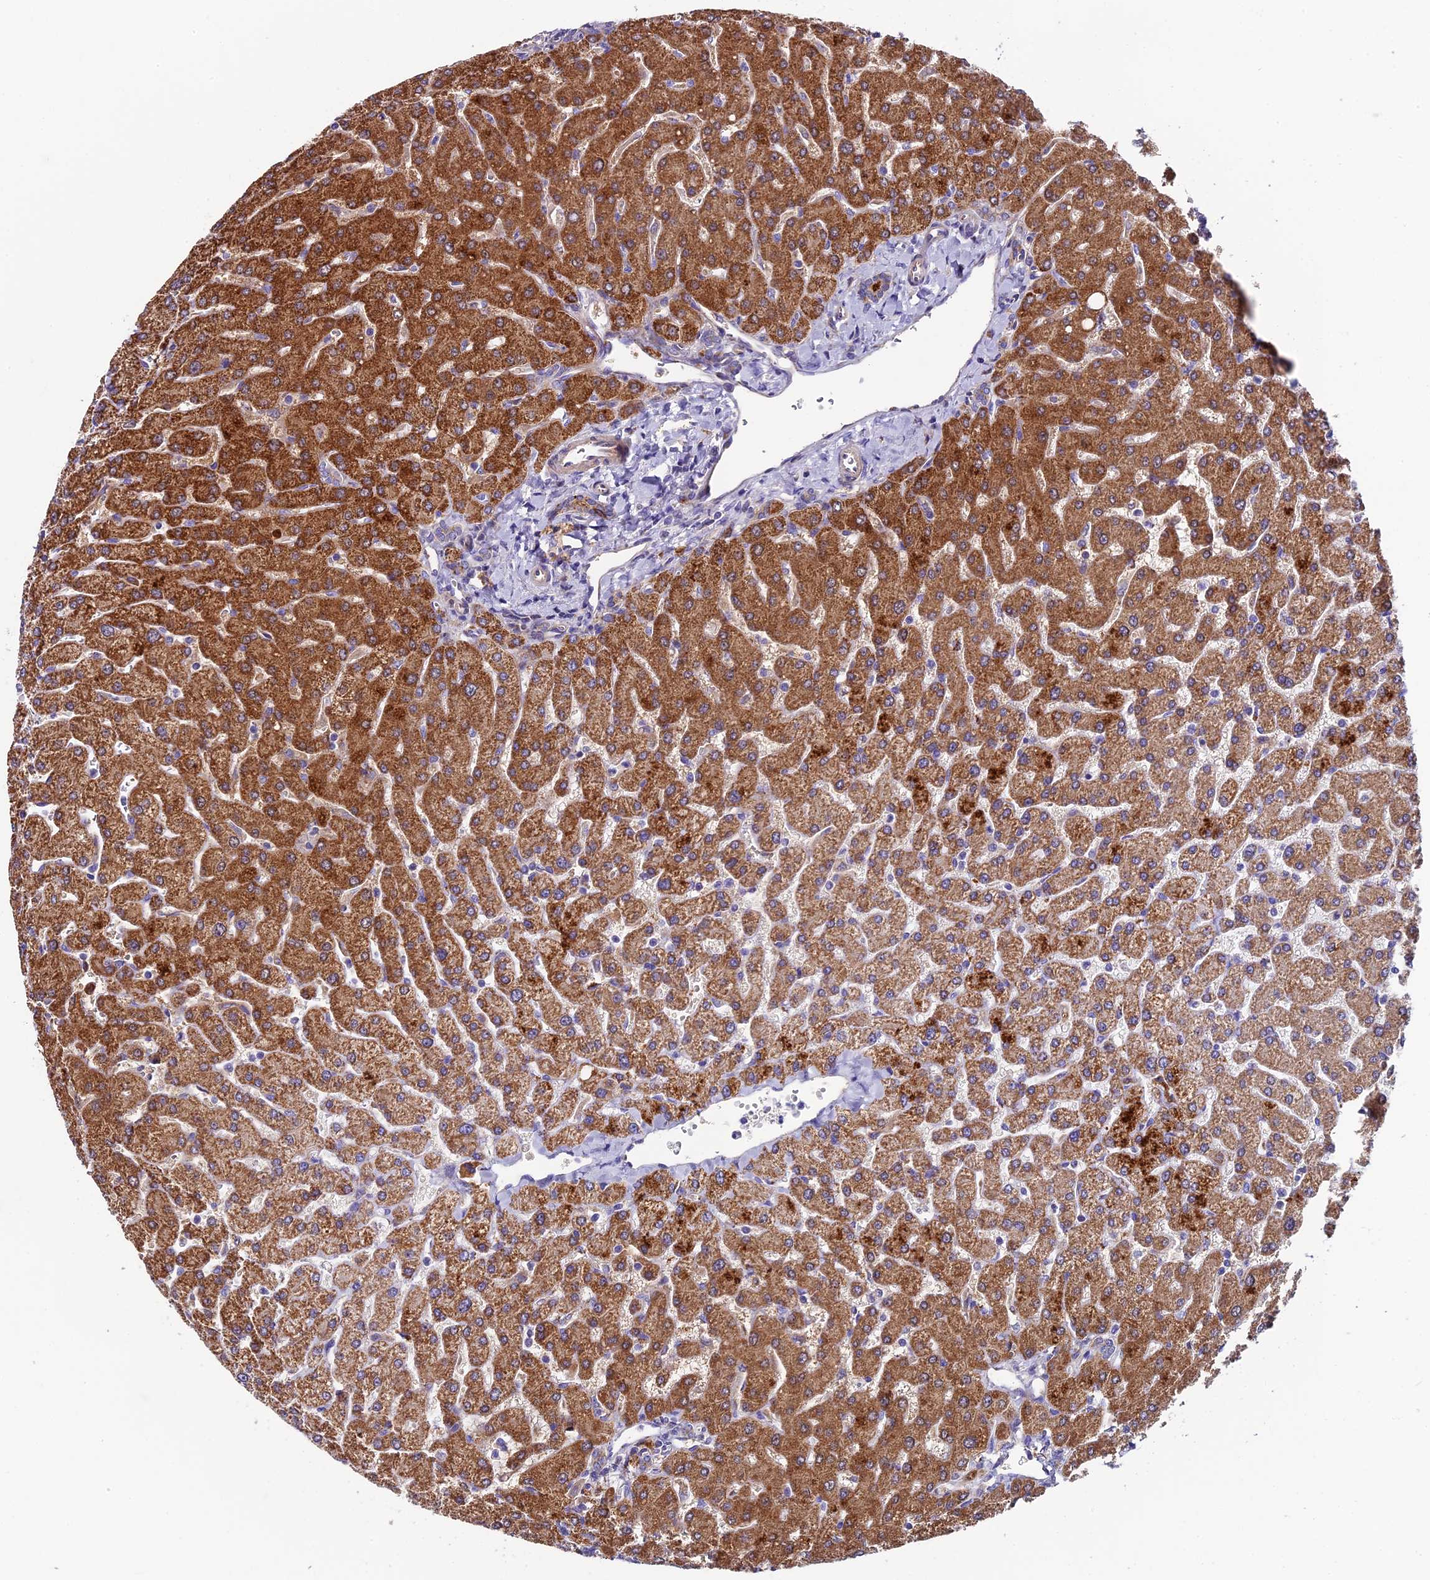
{"staining": {"intensity": "weak", "quantity": "<25%", "location": "cytoplasmic/membranous"}, "tissue": "liver", "cell_type": "Cholangiocytes", "image_type": "normal", "snomed": [{"axis": "morphology", "description": "Normal tissue, NOS"}, {"axis": "topography", "description": "Liver"}], "caption": "The photomicrograph exhibits no significant positivity in cholangiocytes of liver. Brightfield microscopy of immunohistochemistry (IHC) stained with DAB (brown) and hematoxylin (blue), captured at high magnification.", "gene": "PIGU", "patient": {"sex": "male", "age": 55}}